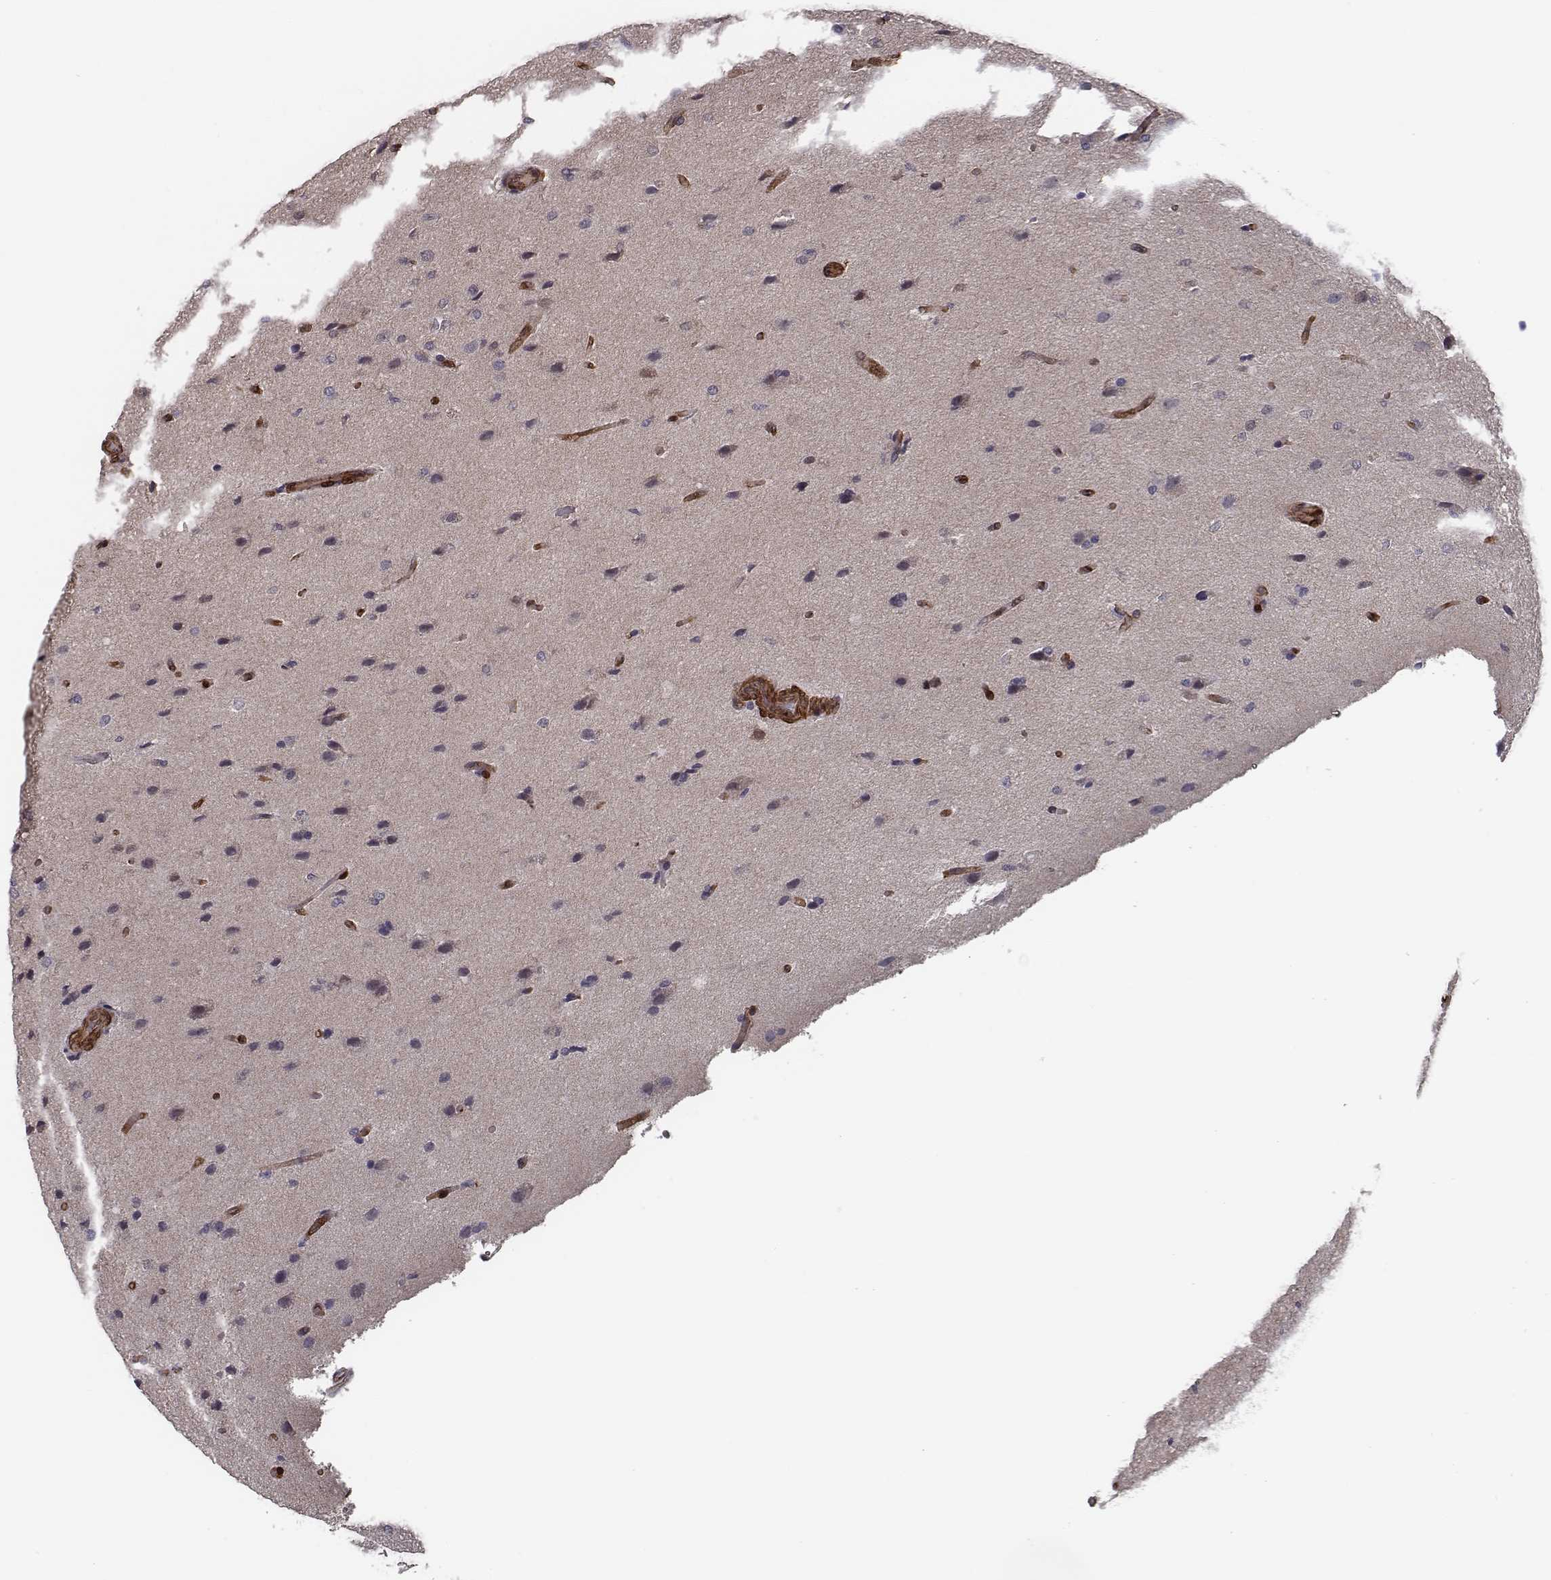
{"staining": {"intensity": "negative", "quantity": "none", "location": "none"}, "tissue": "glioma", "cell_type": "Tumor cells", "image_type": "cancer", "snomed": [{"axis": "morphology", "description": "Glioma, malignant, High grade"}, {"axis": "topography", "description": "Brain"}], "caption": "This is an immunohistochemistry (IHC) histopathology image of high-grade glioma (malignant). There is no positivity in tumor cells.", "gene": "ISYNA1", "patient": {"sex": "male", "age": 68}}